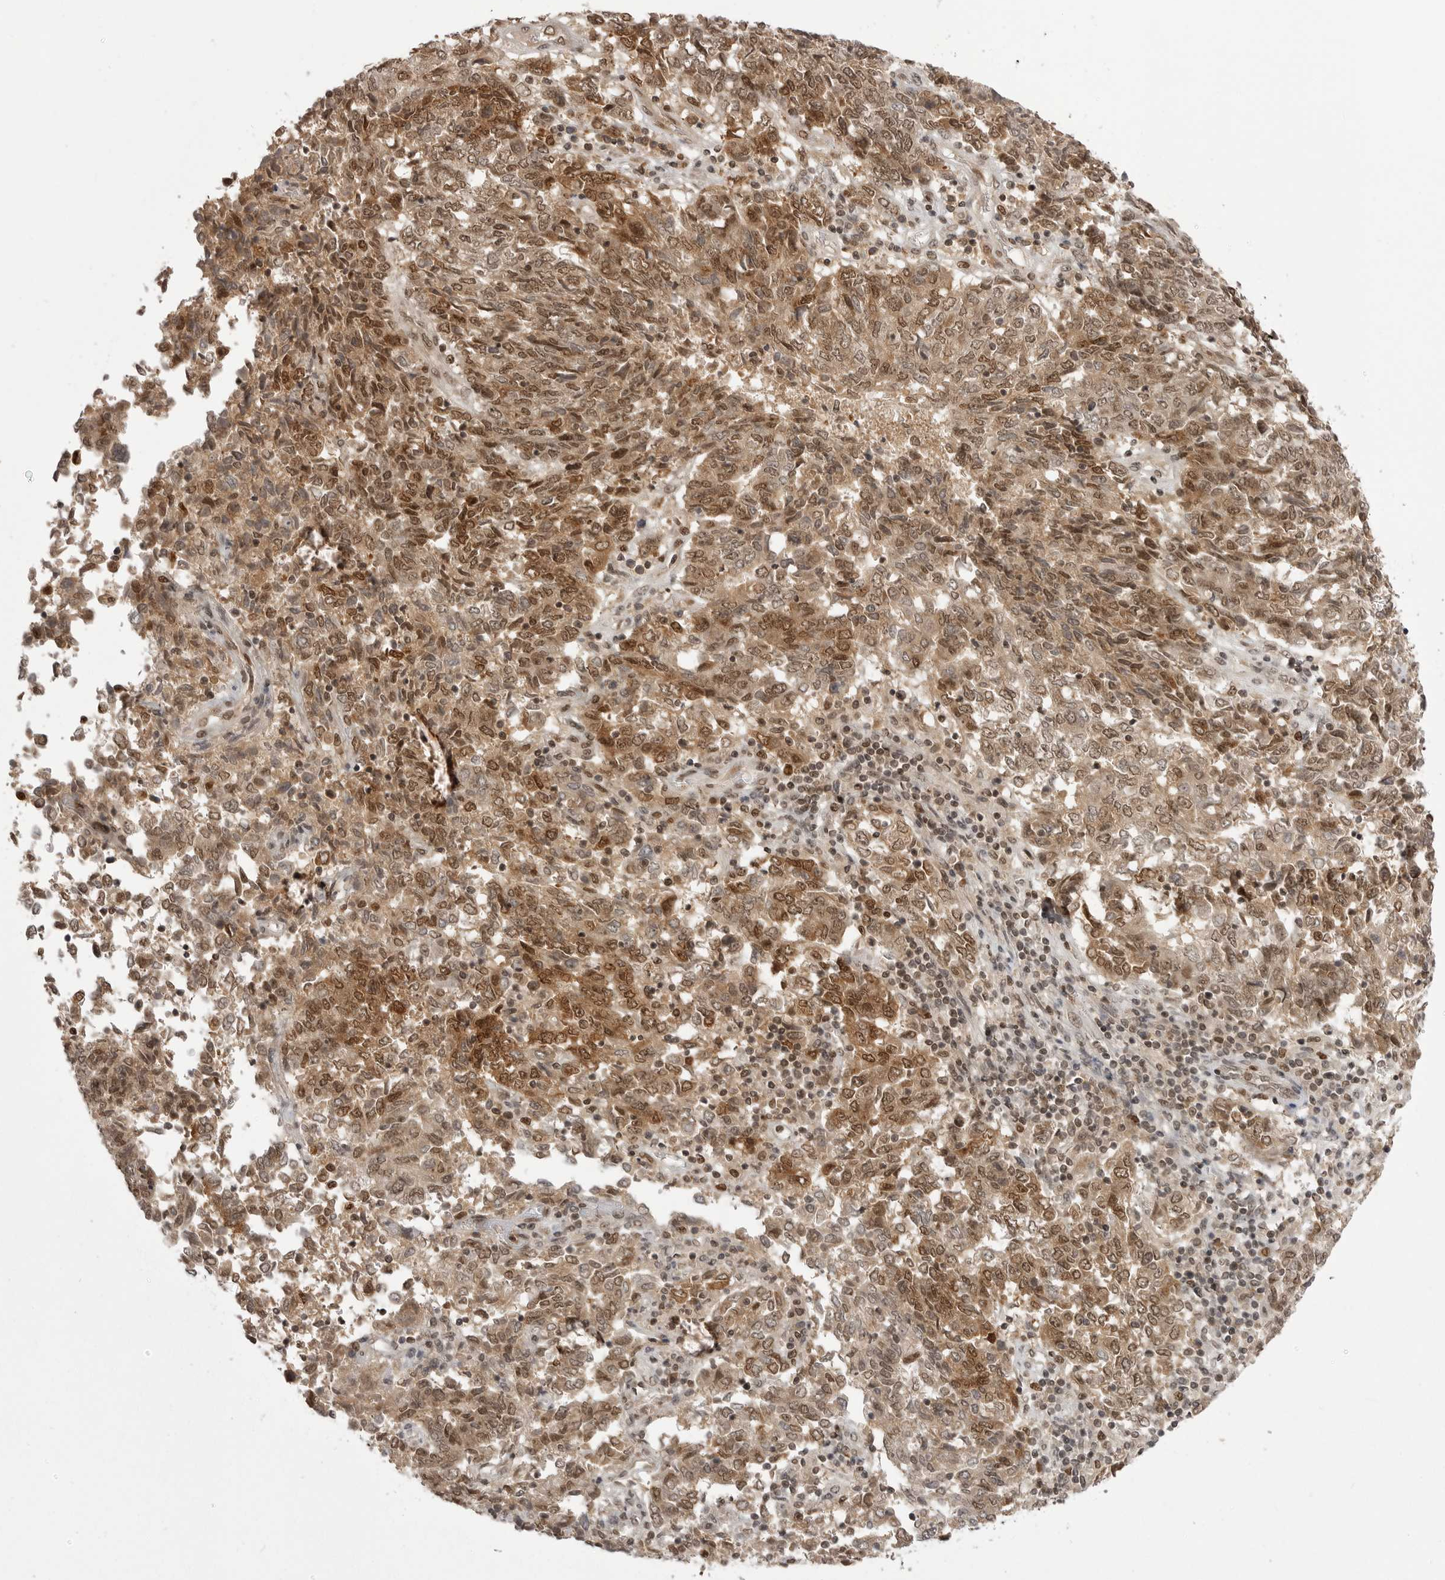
{"staining": {"intensity": "moderate", "quantity": ">75%", "location": "cytoplasmic/membranous,nuclear"}, "tissue": "endometrial cancer", "cell_type": "Tumor cells", "image_type": "cancer", "snomed": [{"axis": "morphology", "description": "Adenocarcinoma, NOS"}, {"axis": "topography", "description": "Endometrium"}], "caption": "This histopathology image reveals immunohistochemistry staining of adenocarcinoma (endometrial), with medium moderate cytoplasmic/membranous and nuclear expression in about >75% of tumor cells.", "gene": "PTK2B", "patient": {"sex": "female", "age": 80}}